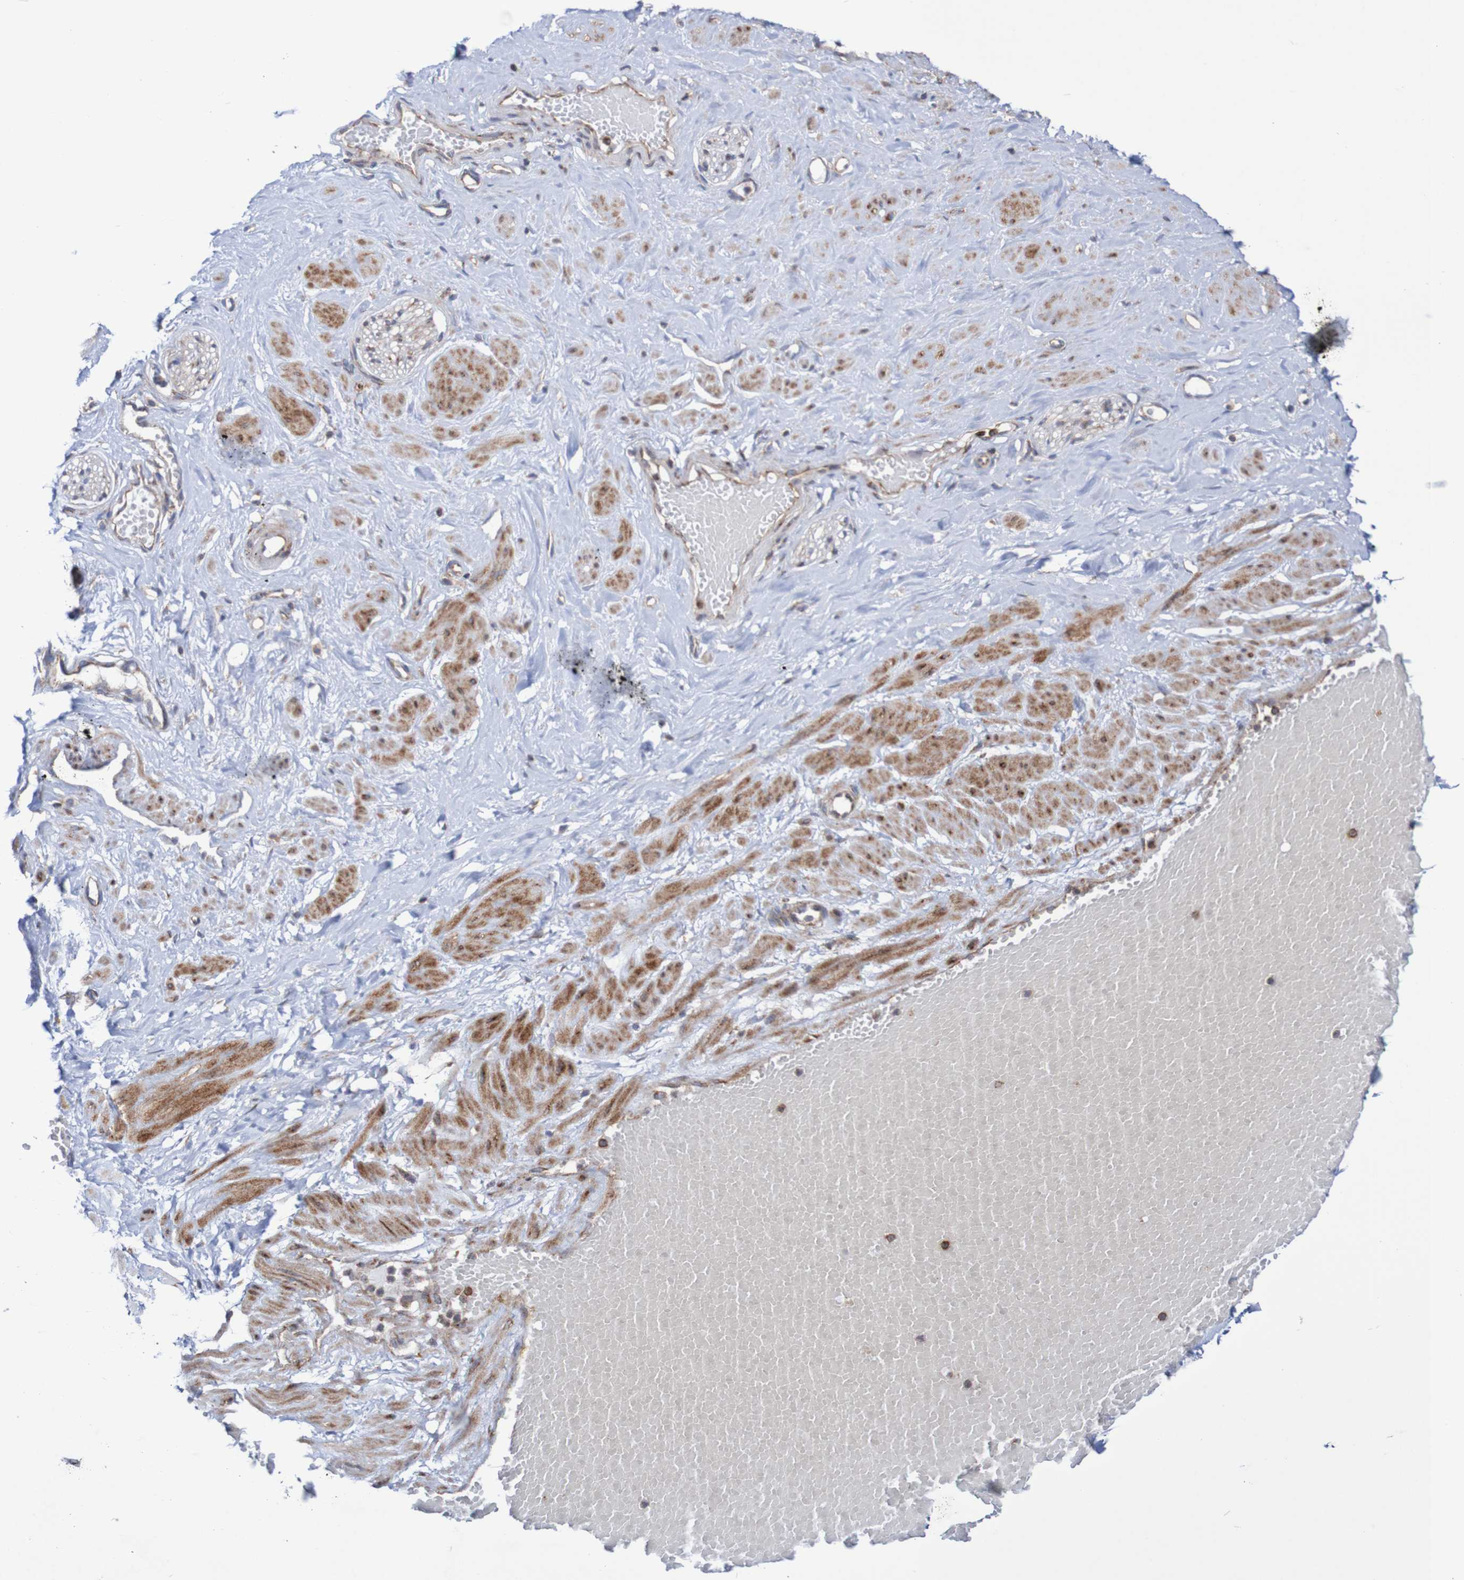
{"staining": {"intensity": "weak", "quantity": ">75%", "location": "cytoplasmic/membranous"}, "tissue": "adipose tissue", "cell_type": "Adipocytes", "image_type": "normal", "snomed": [{"axis": "morphology", "description": "Normal tissue, NOS"}, {"axis": "topography", "description": "Soft tissue"}, {"axis": "topography", "description": "Vascular tissue"}], "caption": "About >75% of adipocytes in benign adipose tissue reveal weak cytoplasmic/membranous protein expression as visualized by brown immunohistochemical staining.", "gene": "FXR2", "patient": {"sex": "female", "age": 35}}